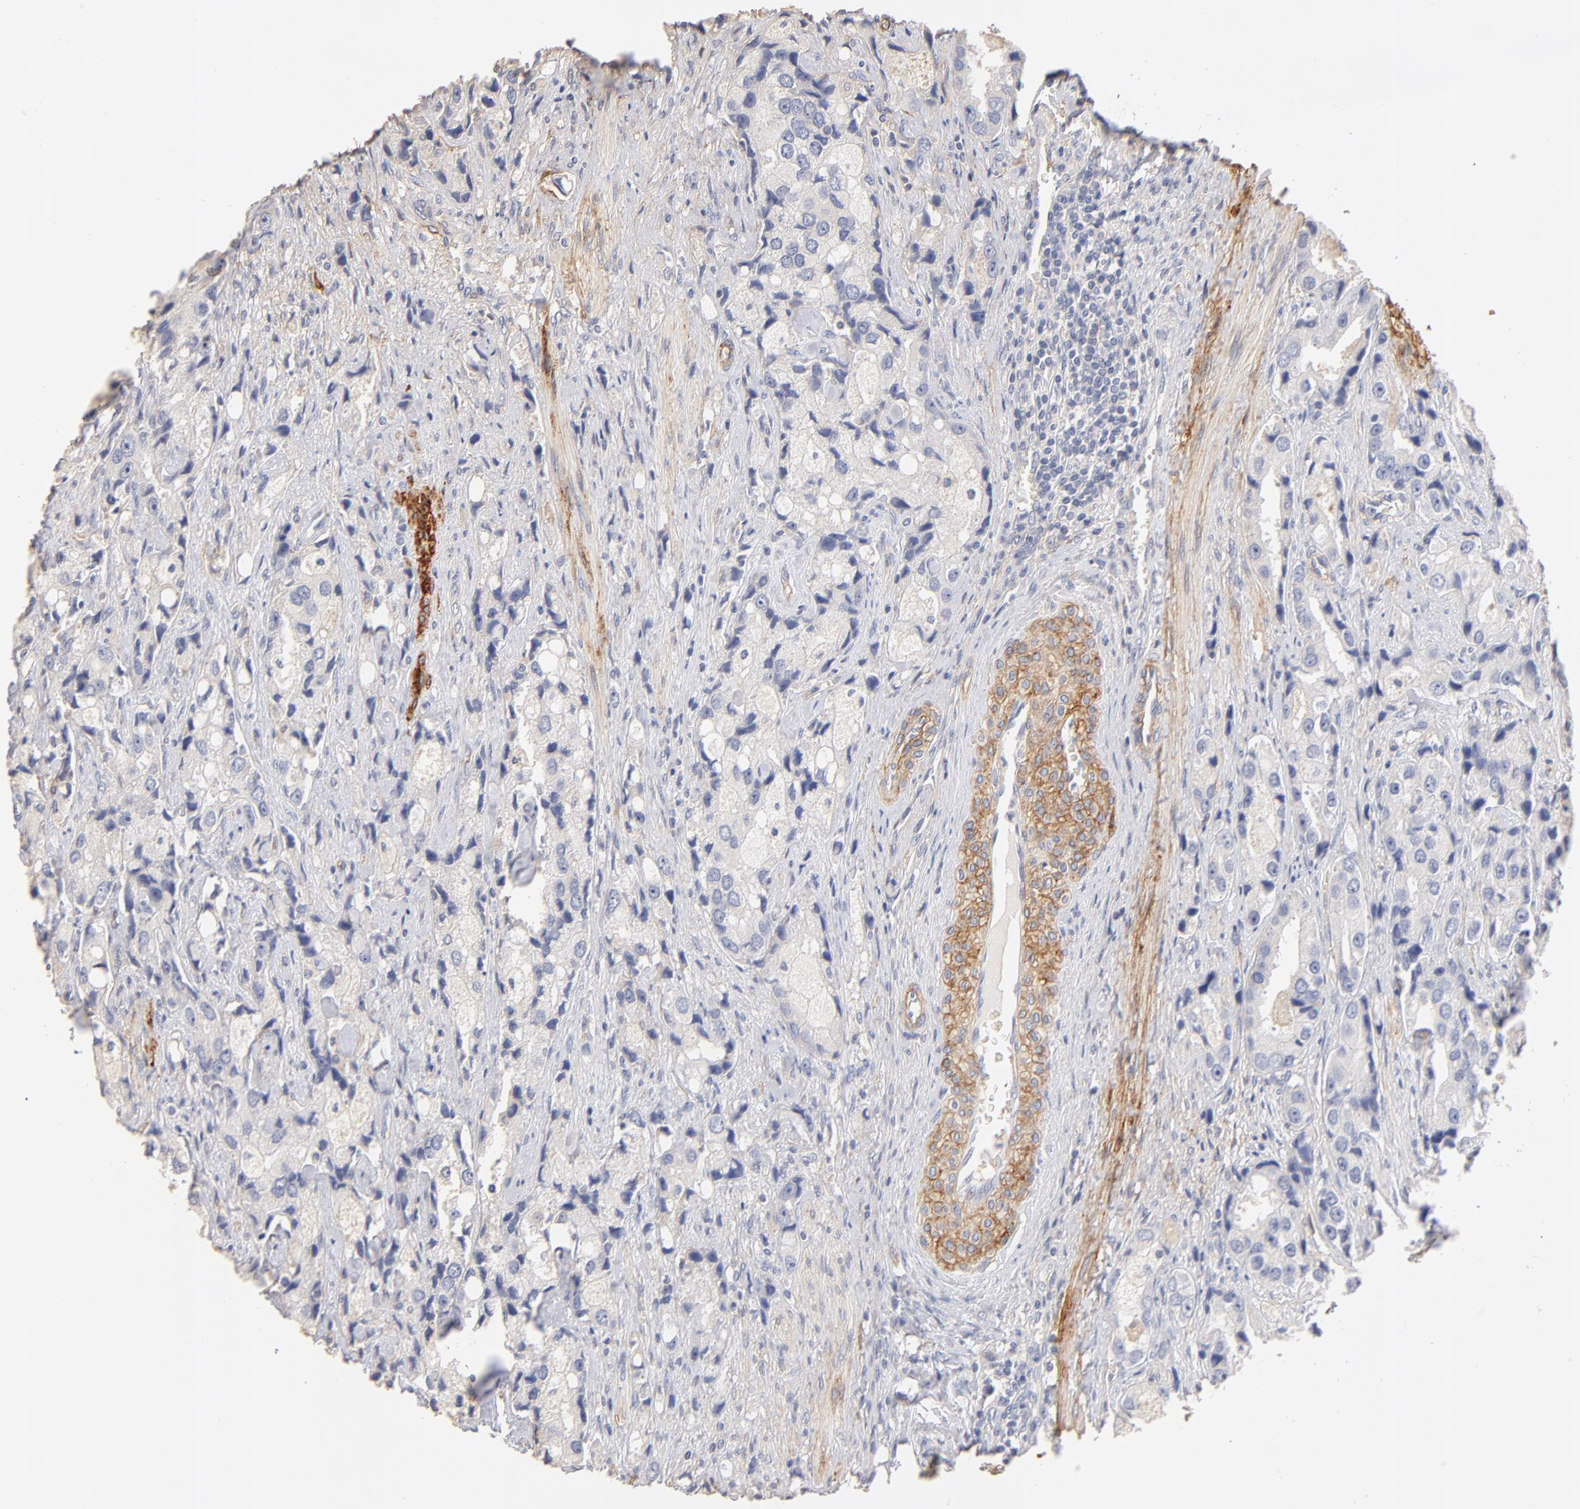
{"staining": {"intensity": "negative", "quantity": "none", "location": "none"}, "tissue": "prostate cancer", "cell_type": "Tumor cells", "image_type": "cancer", "snomed": [{"axis": "morphology", "description": "Adenocarcinoma, High grade"}, {"axis": "topography", "description": "Prostate"}], "caption": "A micrograph of human adenocarcinoma (high-grade) (prostate) is negative for staining in tumor cells.", "gene": "ITGA8", "patient": {"sex": "male", "age": 63}}